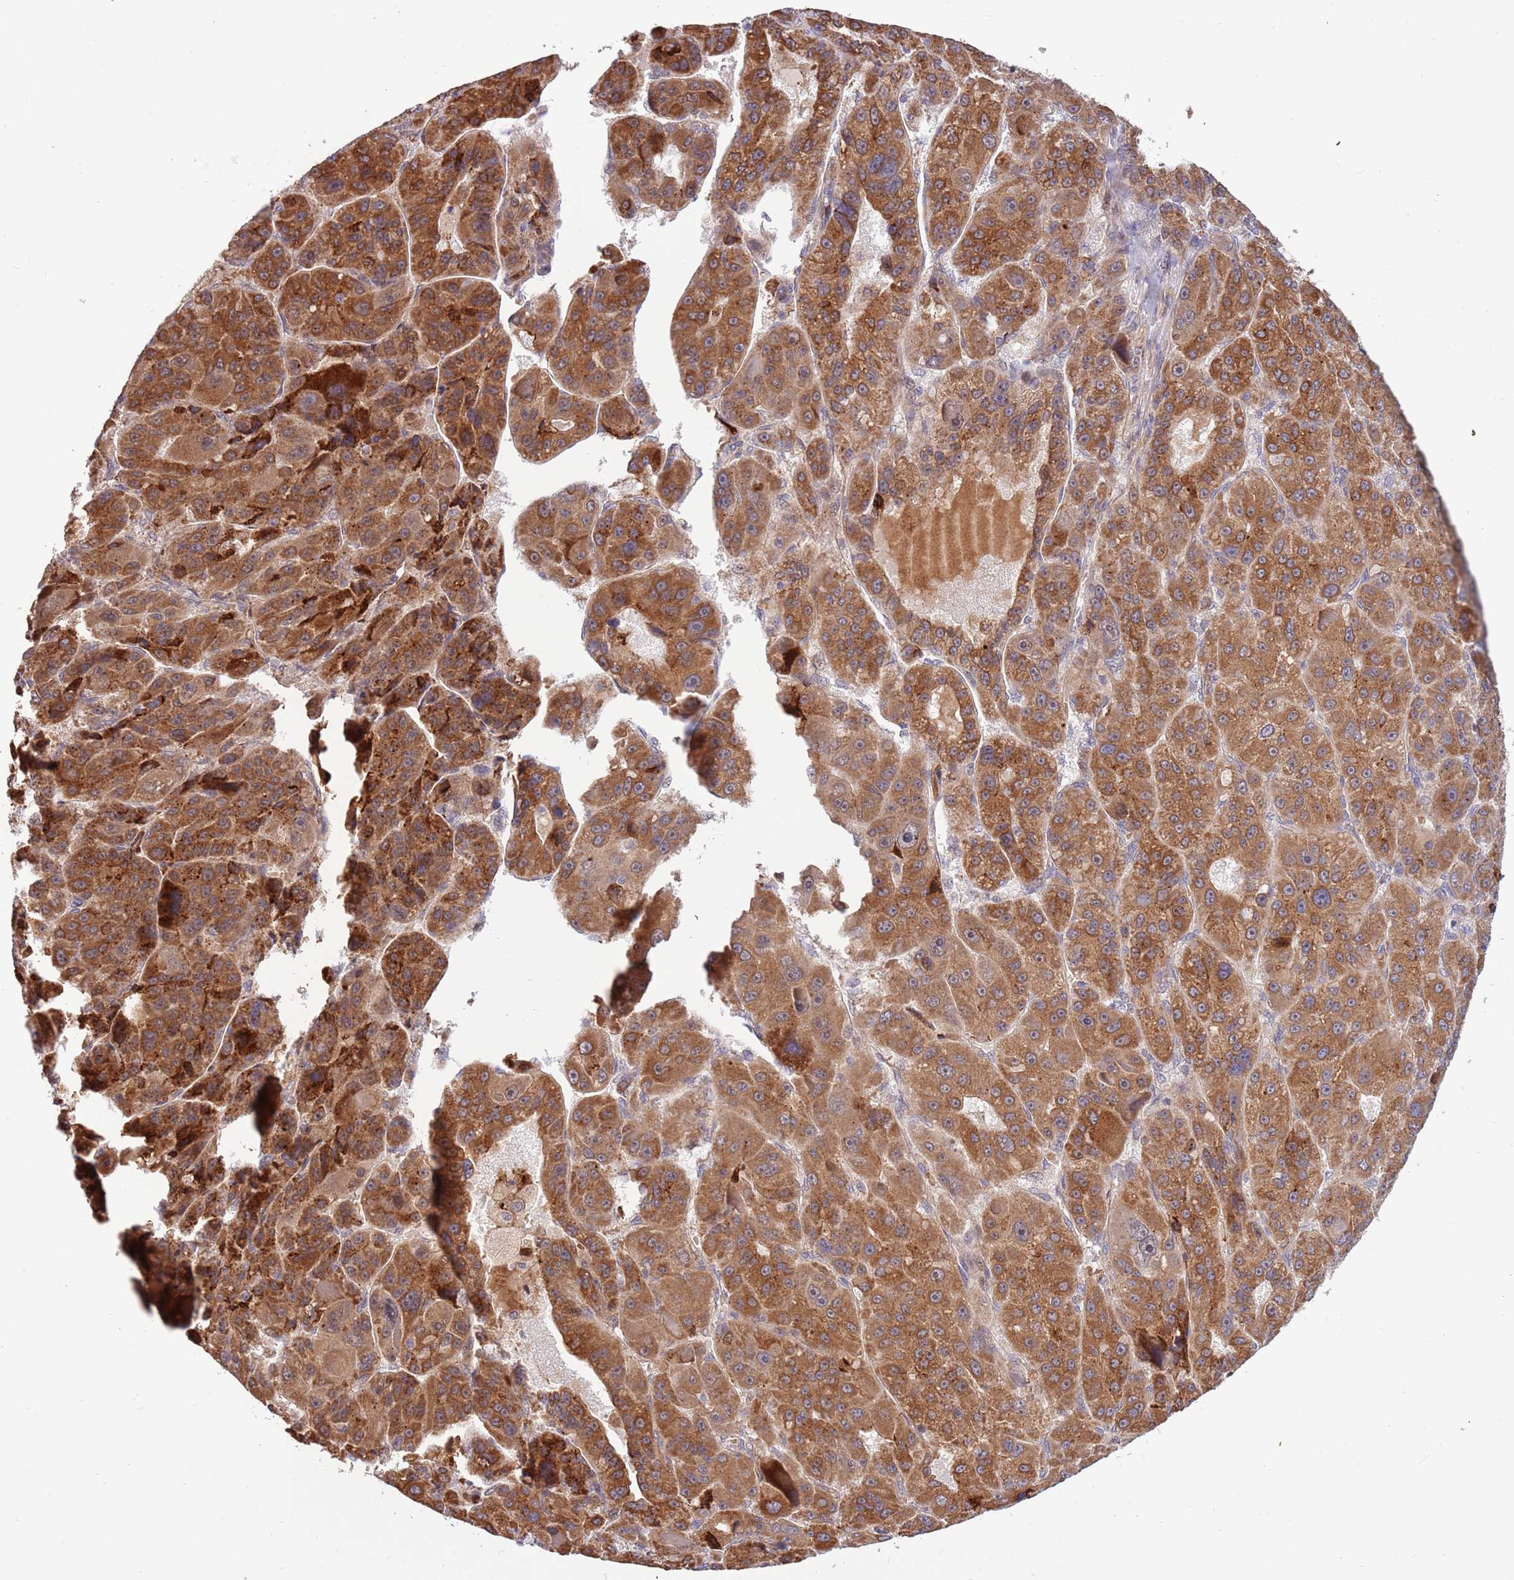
{"staining": {"intensity": "strong", "quantity": ">75%", "location": "cytoplasmic/membranous"}, "tissue": "liver cancer", "cell_type": "Tumor cells", "image_type": "cancer", "snomed": [{"axis": "morphology", "description": "Carcinoma, Hepatocellular, NOS"}, {"axis": "topography", "description": "Liver"}], "caption": "Liver cancer (hepatocellular carcinoma) tissue displays strong cytoplasmic/membranous staining in about >75% of tumor cells, visualized by immunohistochemistry.", "gene": "HAUS3", "patient": {"sex": "male", "age": 76}}